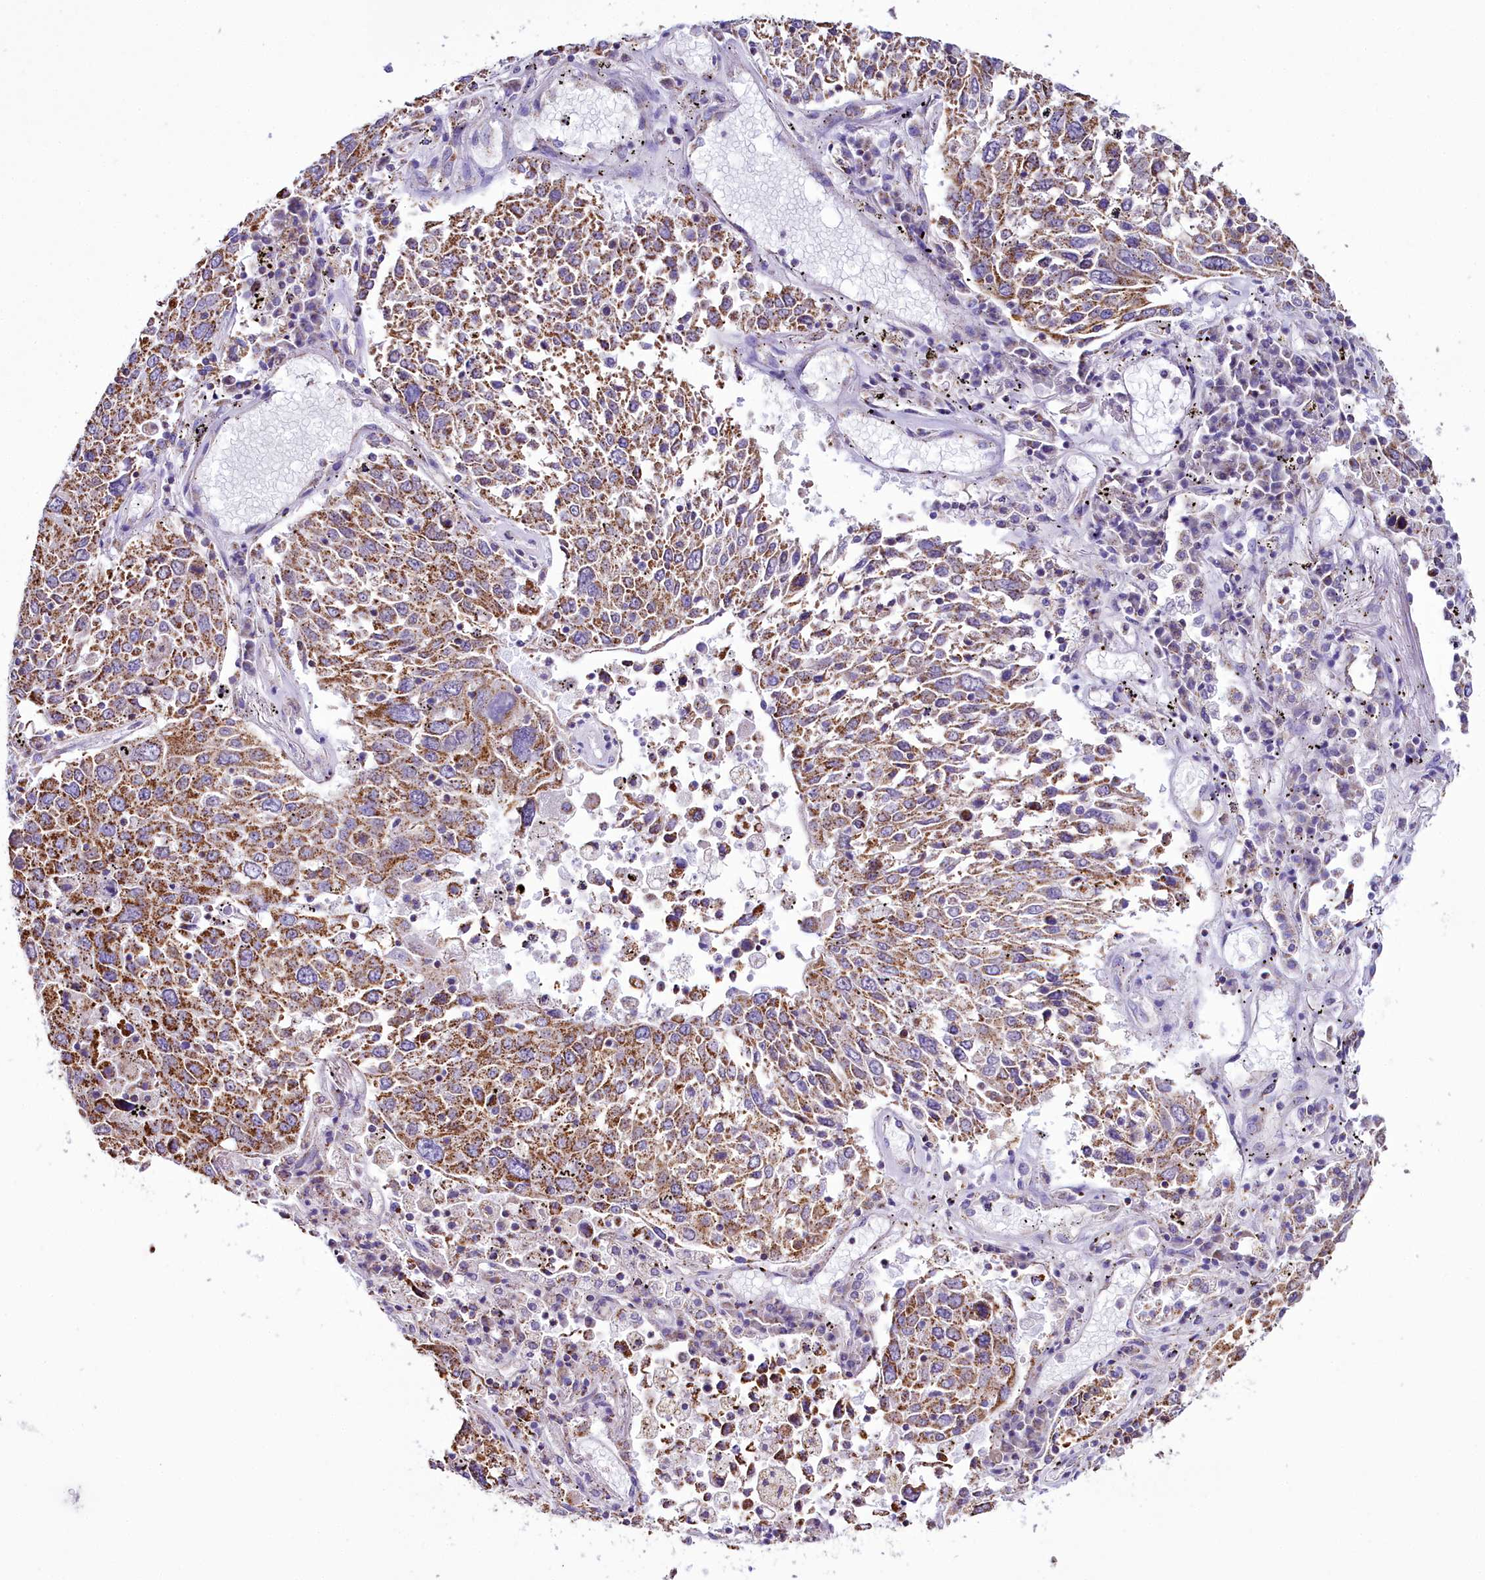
{"staining": {"intensity": "moderate", "quantity": ">75%", "location": "cytoplasmic/membranous"}, "tissue": "lung cancer", "cell_type": "Tumor cells", "image_type": "cancer", "snomed": [{"axis": "morphology", "description": "Squamous cell carcinoma, NOS"}, {"axis": "topography", "description": "Lung"}], "caption": "A medium amount of moderate cytoplasmic/membranous positivity is appreciated in about >75% of tumor cells in lung squamous cell carcinoma tissue.", "gene": "WDFY3", "patient": {"sex": "male", "age": 65}}